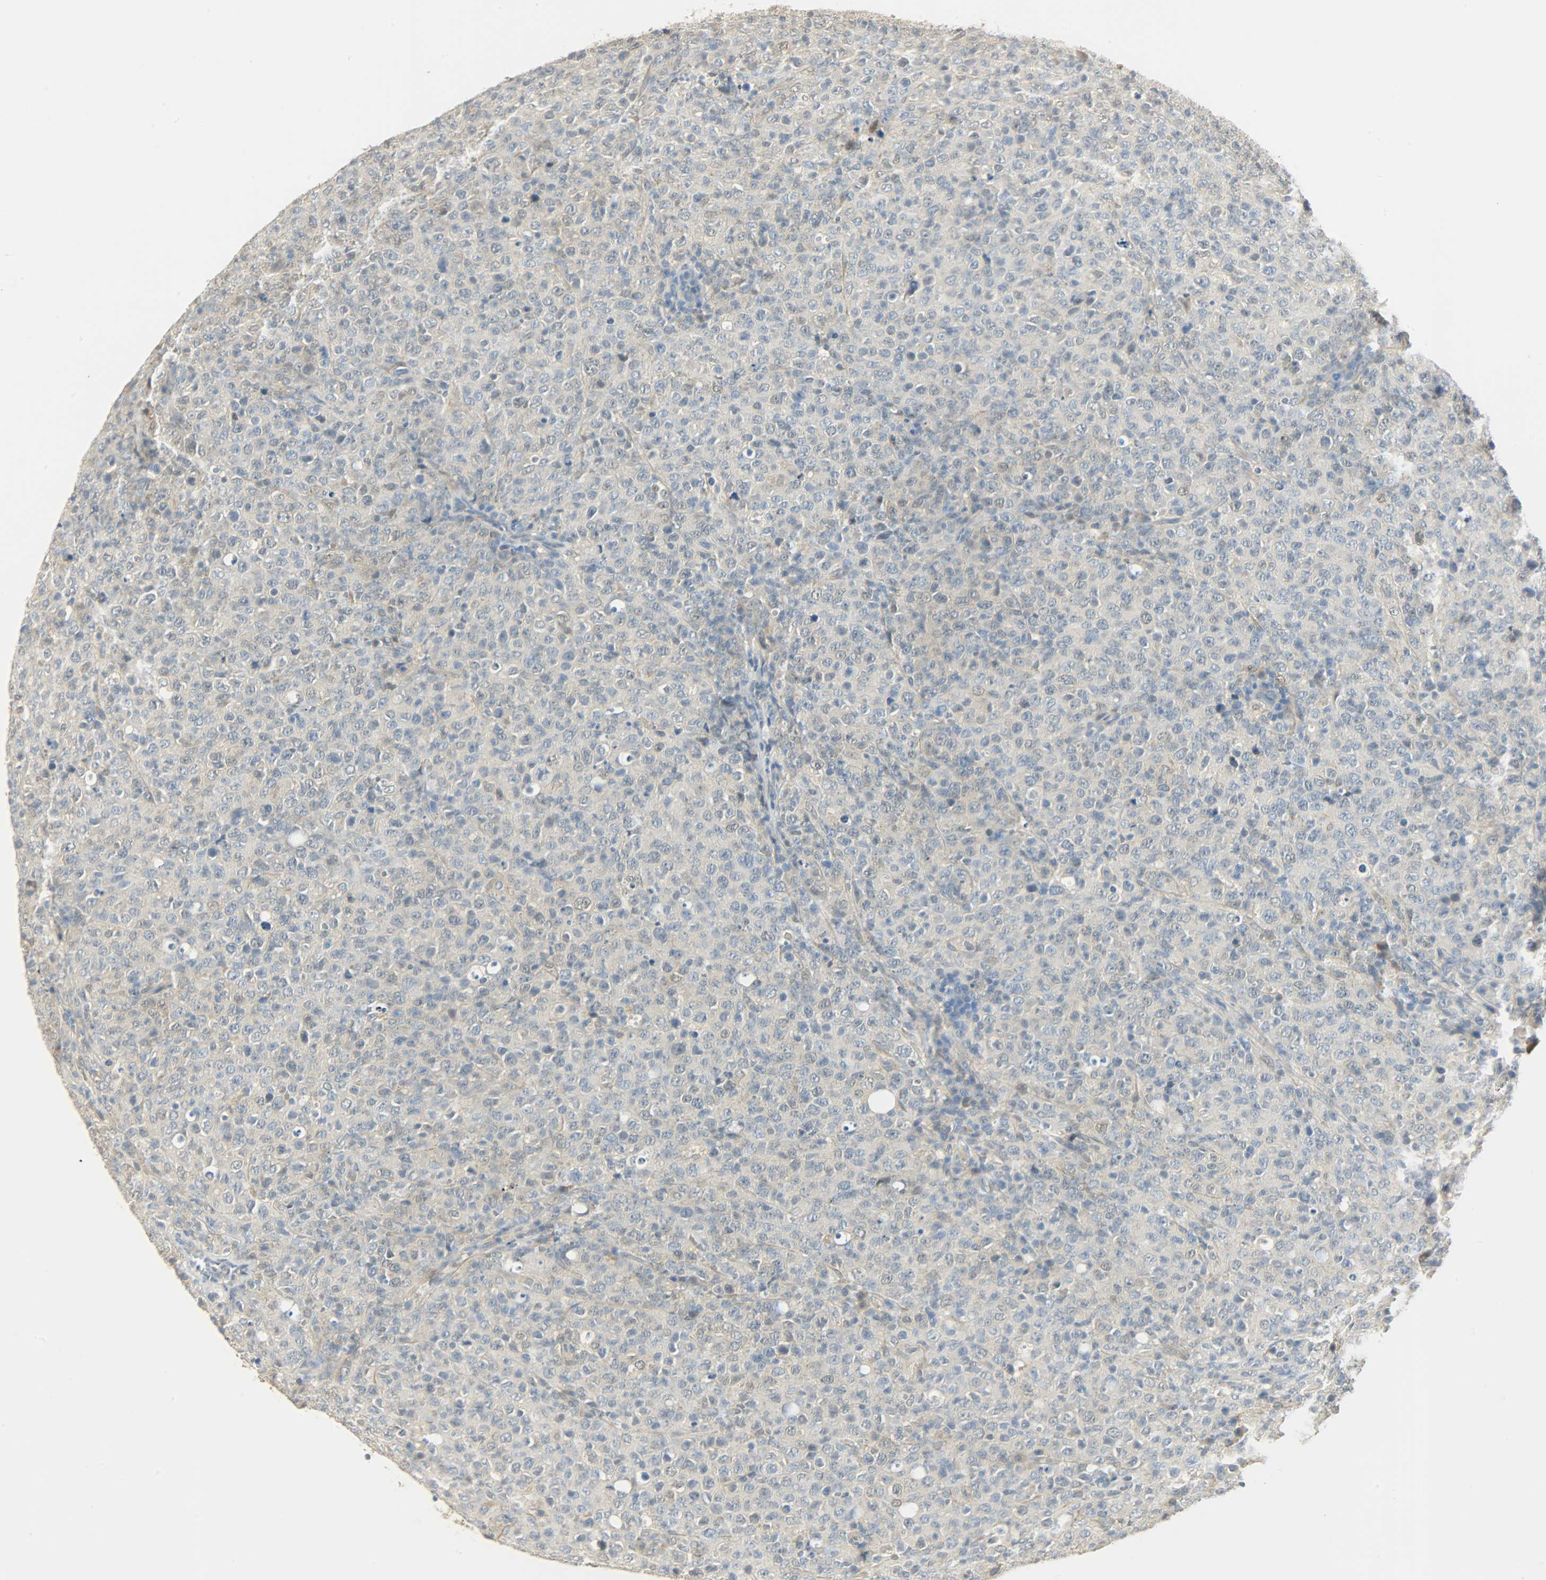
{"staining": {"intensity": "weak", "quantity": "25%-75%", "location": "cytoplasmic/membranous"}, "tissue": "lymphoma", "cell_type": "Tumor cells", "image_type": "cancer", "snomed": [{"axis": "morphology", "description": "Malignant lymphoma, non-Hodgkin's type, High grade"}, {"axis": "topography", "description": "Tonsil"}], "caption": "Lymphoma tissue reveals weak cytoplasmic/membranous positivity in about 25%-75% of tumor cells (IHC, brightfield microscopy, high magnification).", "gene": "USP13", "patient": {"sex": "female", "age": 36}}